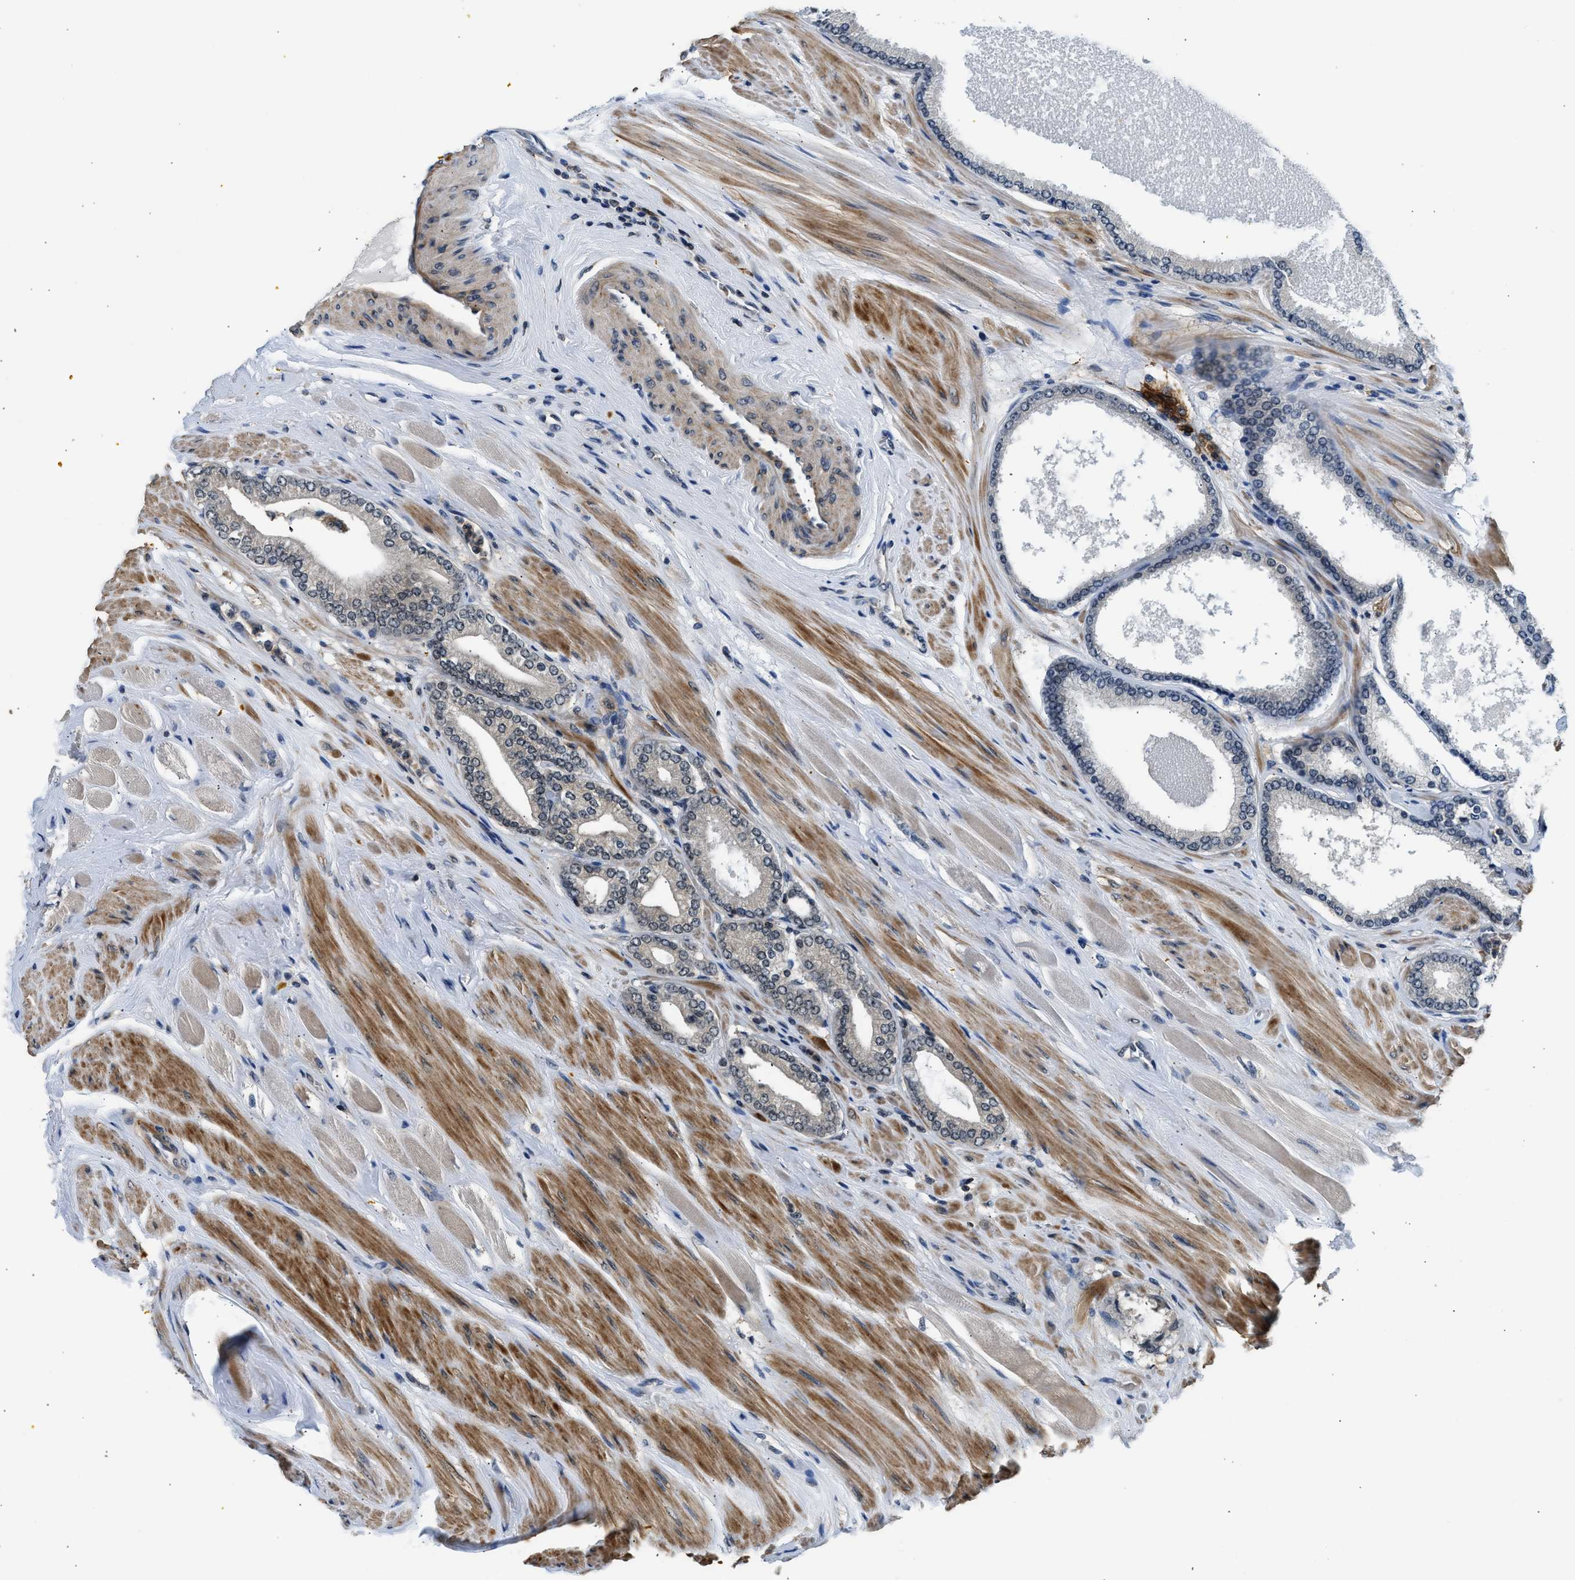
{"staining": {"intensity": "negative", "quantity": "none", "location": "none"}, "tissue": "prostate cancer", "cell_type": "Tumor cells", "image_type": "cancer", "snomed": [{"axis": "morphology", "description": "Adenocarcinoma, High grade"}, {"axis": "topography", "description": "Prostate"}], "caption": "Immunohistochemical staining of human prostate cancer (high-grade adenocarcinoma) exhibits no significant expression in tumor cells. Brightfield microscopy of immunohistochemistry (IHC) stained with DAB (3,3'-diaminobenzidine) (brown) and hematoxylin (blue), captured at high magnification.", "gene": "MTMR1", "patient": {"sex": "male", "age": 61}}